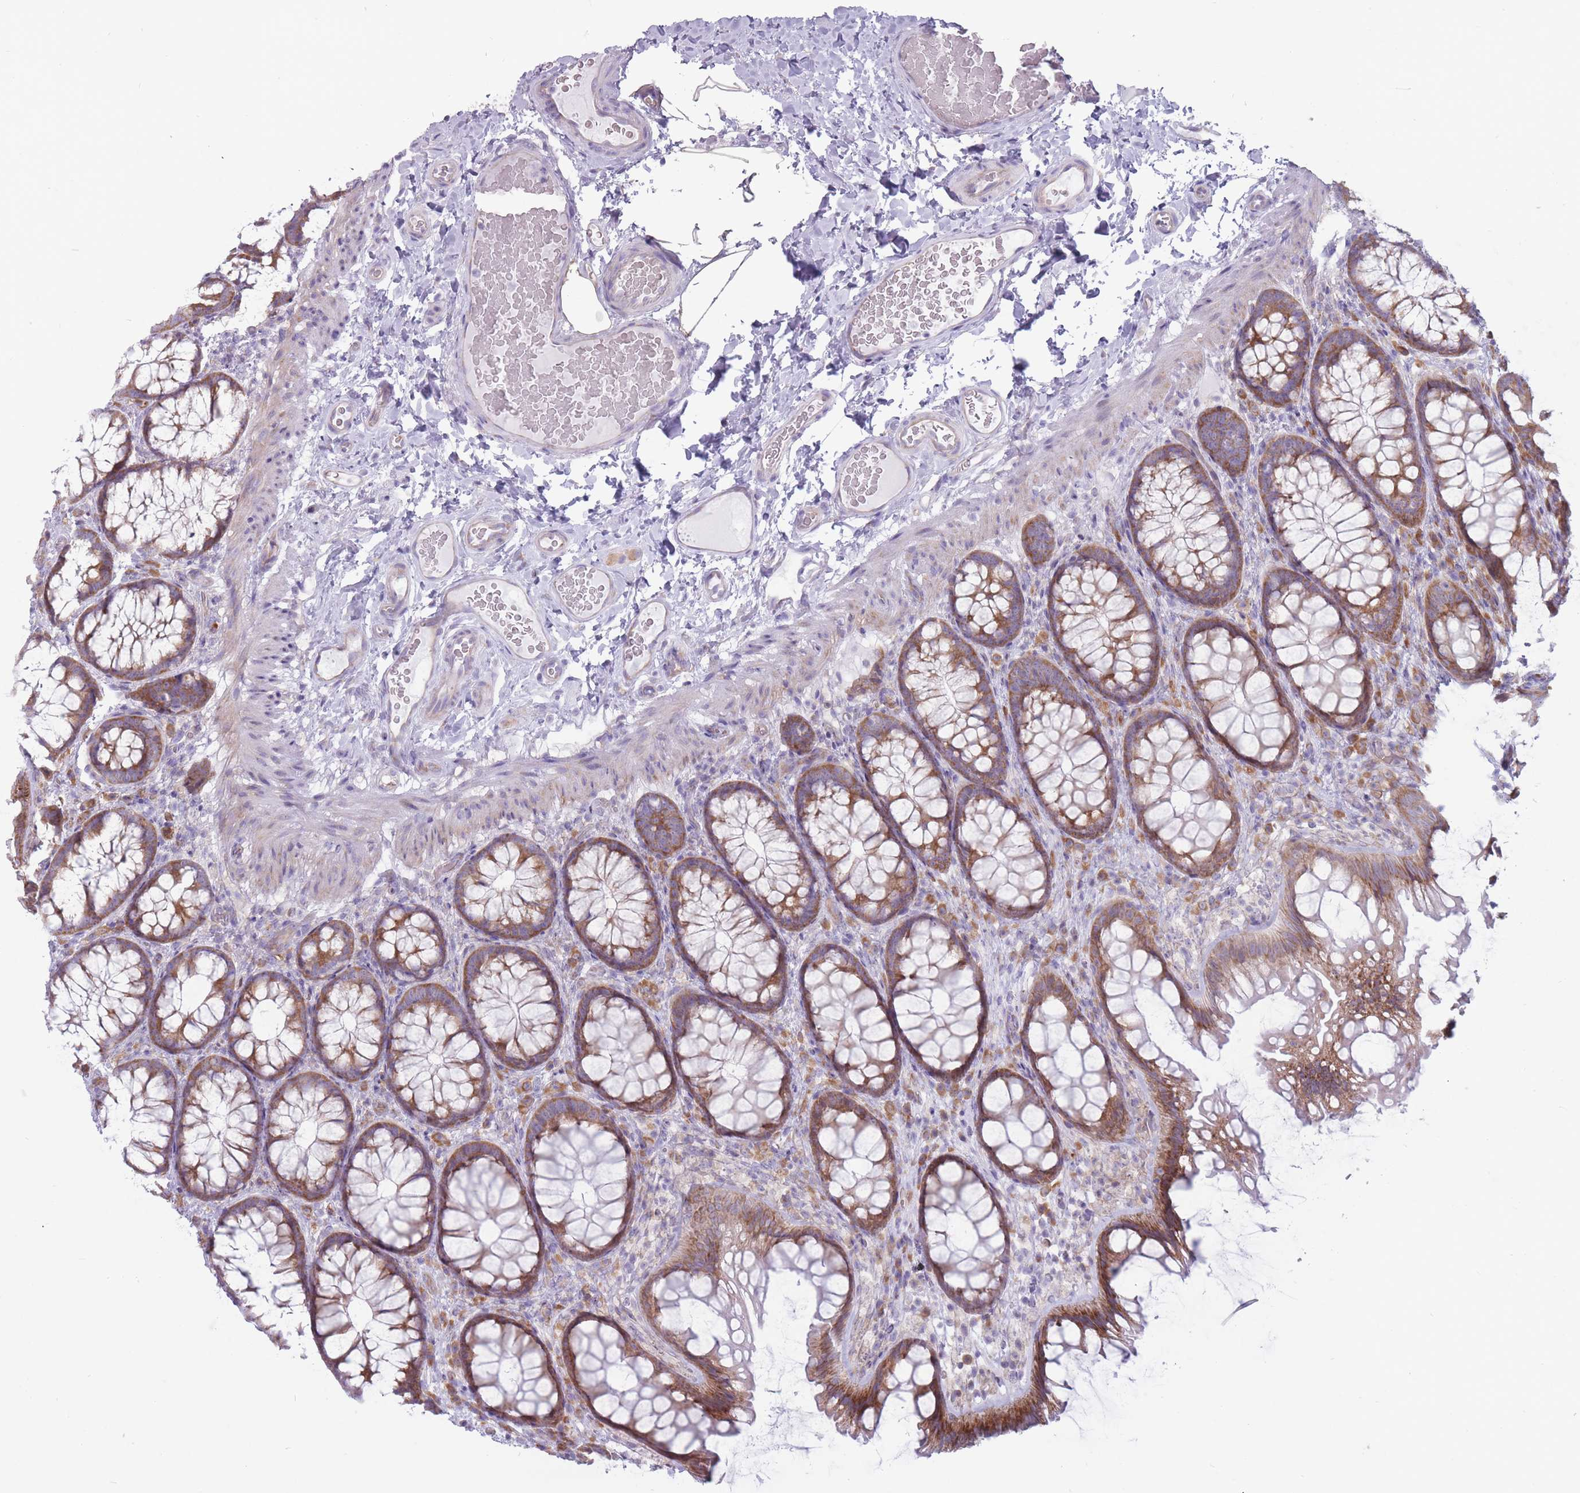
{"staining": {"intensity": "weak", "quantity": ">75%", "location": "cytoplasmic/membranous"}, "tissue": "colon", "cell_type": "Endothelial cells", "image_type": "normal", "snomed": [{"axis": "morphology", "description": "Normal tissue, NOS"}, {"axis": "topography", "description": "Colon"}], "caption": "Protein expression by immunohistochemistry exhibits weak cytoplasmic/membranous positivity in approximately >75% of endothelial cells in normal colon.", "gene": "RPL18", "patient": {"sex": "male", "age": 46}}